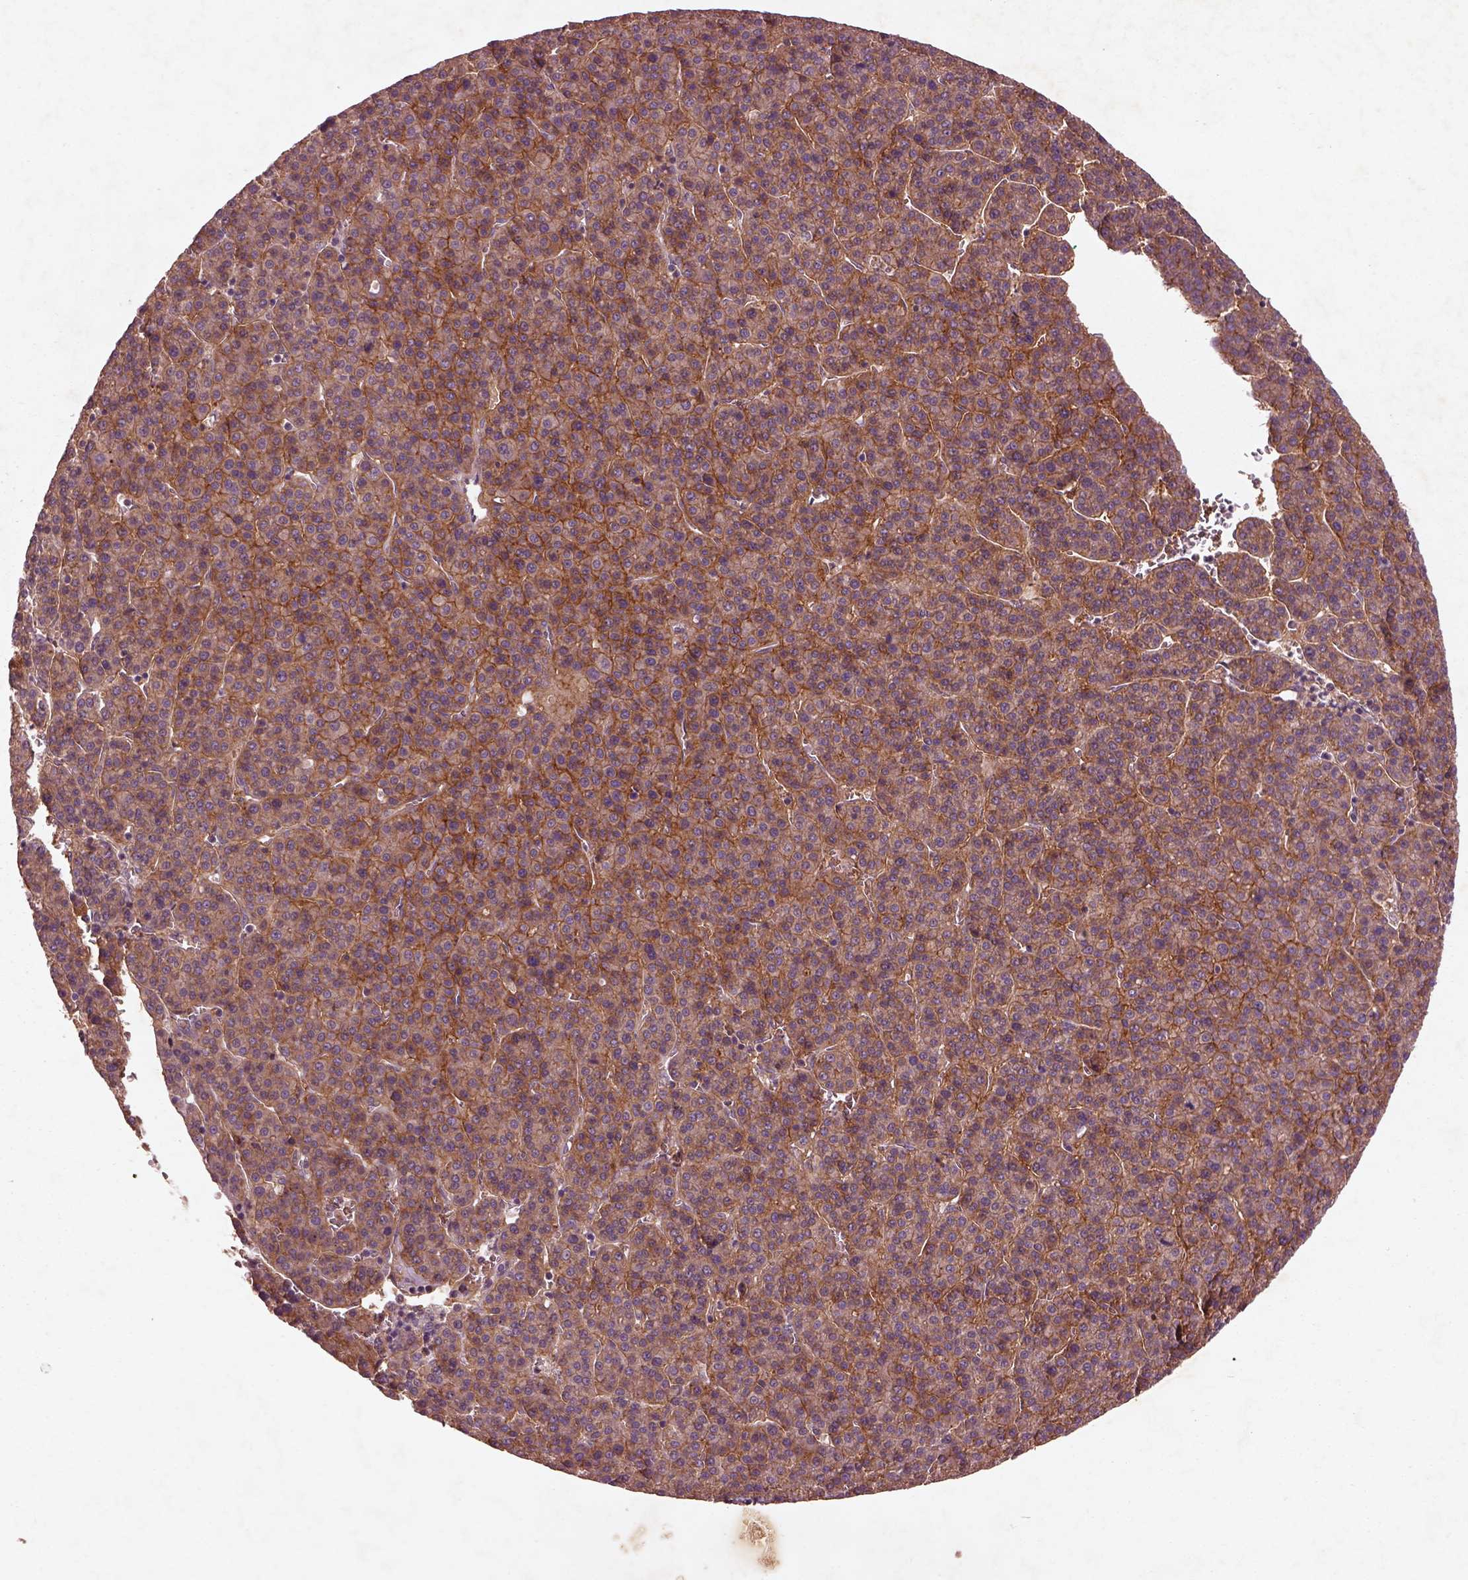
{"staining": {"intensity": "strong", "quantity": ">75%", "location": "cytoplasmic/membranous"}, "tissue": "liver cancer", "cell_type": "Tumor cells", "image_type": "cancer", "snomed": [{"axis": "morphology", "description": "Carcinoma, Hepatocellular, NOS"}, {"axis": "topography", "description": "Liver"}], "caption": "Immunohistochemical staining of human liver cancer demonstrates high levels of strong cytoplasmic/membranous protein positivity in approximately >75% of tumor cells. (DAB IHC, brown staining for protein, blue staining for nuclei).", "gene": "FAM234A", "patient": {"sex": "female", "age": 58}}